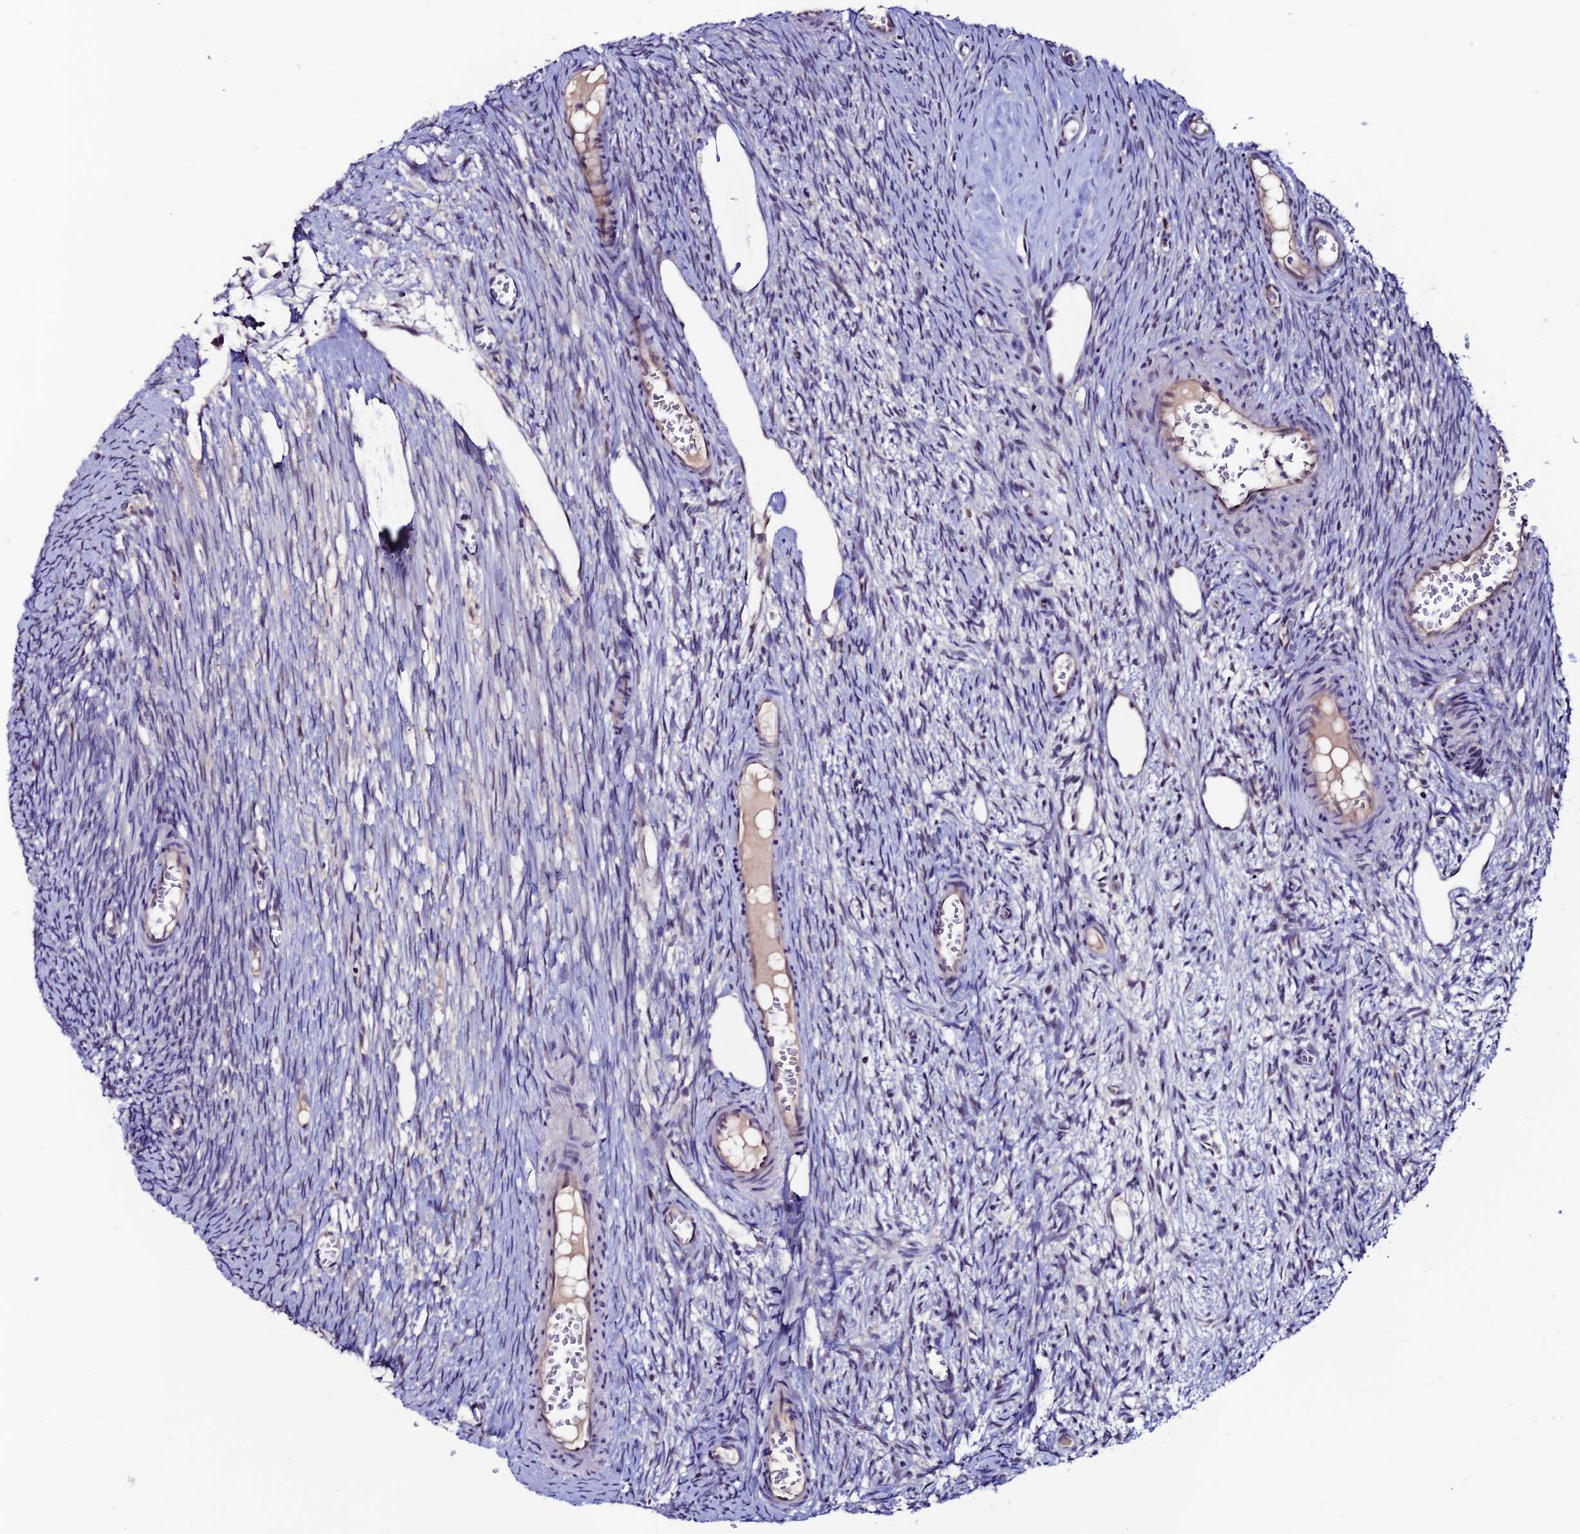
{"staining": {"intensity": "negative", "quantity": "none", "location": "none"}, "tissue": "ovary", "cell_type": "Follicle cells", "image_type": "normal", "snomed": [{"axis": "morphology", "description": "Normal tissue, NOS"}, {"axis": "topography", "description": "Ovary"}], "caption": "IHC of benign human ovary reveals no positivity in follicle cells. (Immunohistochemistry, brightfield microscopy, high magnification).", "gene": "FZD8", "patient": {"sex": "female", "age": 44}}